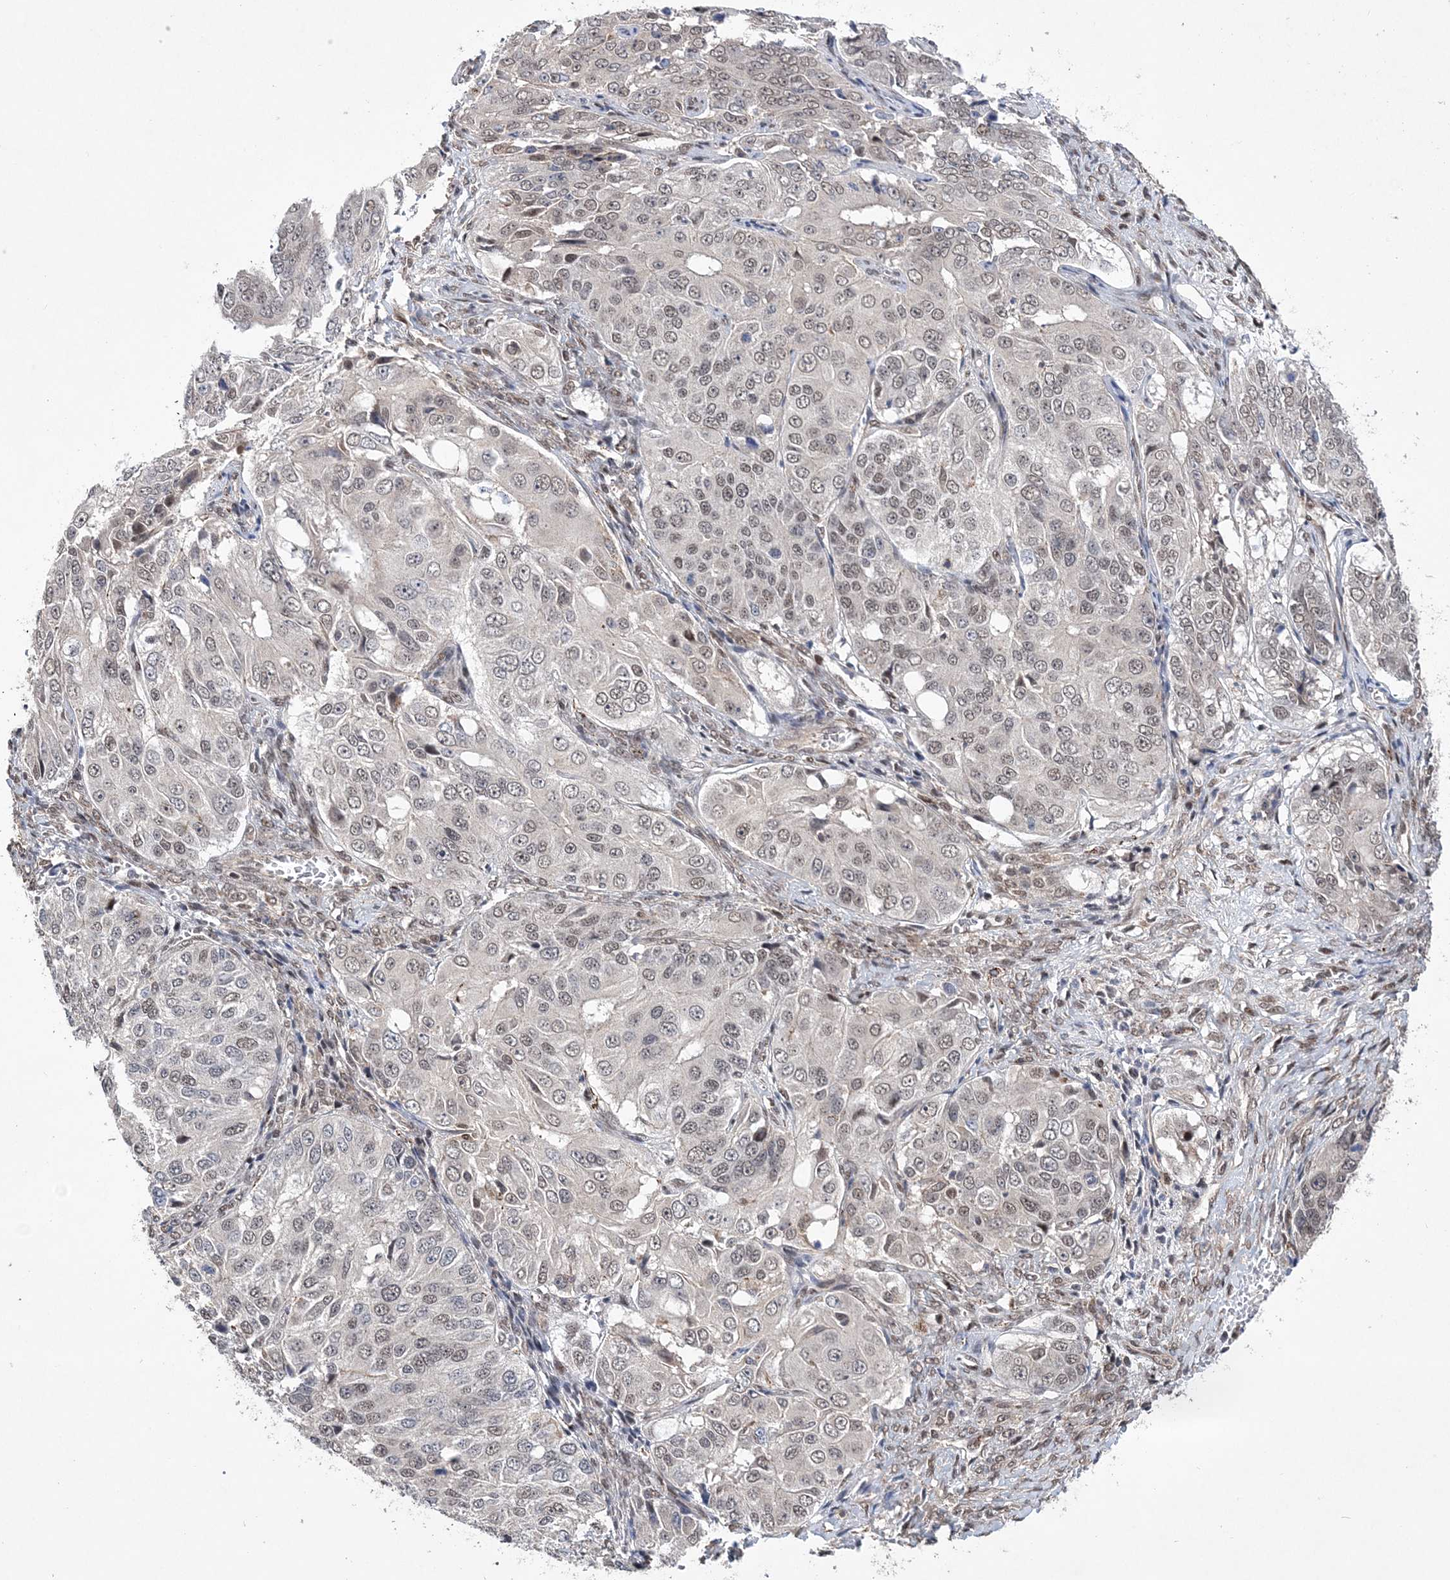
{"staining": {"intensity": "weak", "quantity": ">75%", "location": "nuclear"}, "tissue": "ovarian cancer", "cell_type": "Tumor cells", "image_type": "cancer", "snomed": [{"axis": "morphology", "description": "Carcinoma, endometroid"}, {"axis": "topography", "description": "Ovary"}], "caption": "Protein staining of ovarian endometroid carcinoma tissue shows weak nuclear expression in approximately >75% of tumor cells. (DAB (3,3'-diaminobenzidine) IHC, brown staining for protein, blue staining for nuclei).", "gene": "BOD1L1", "patient": {"sex": "female", "age": 51}}